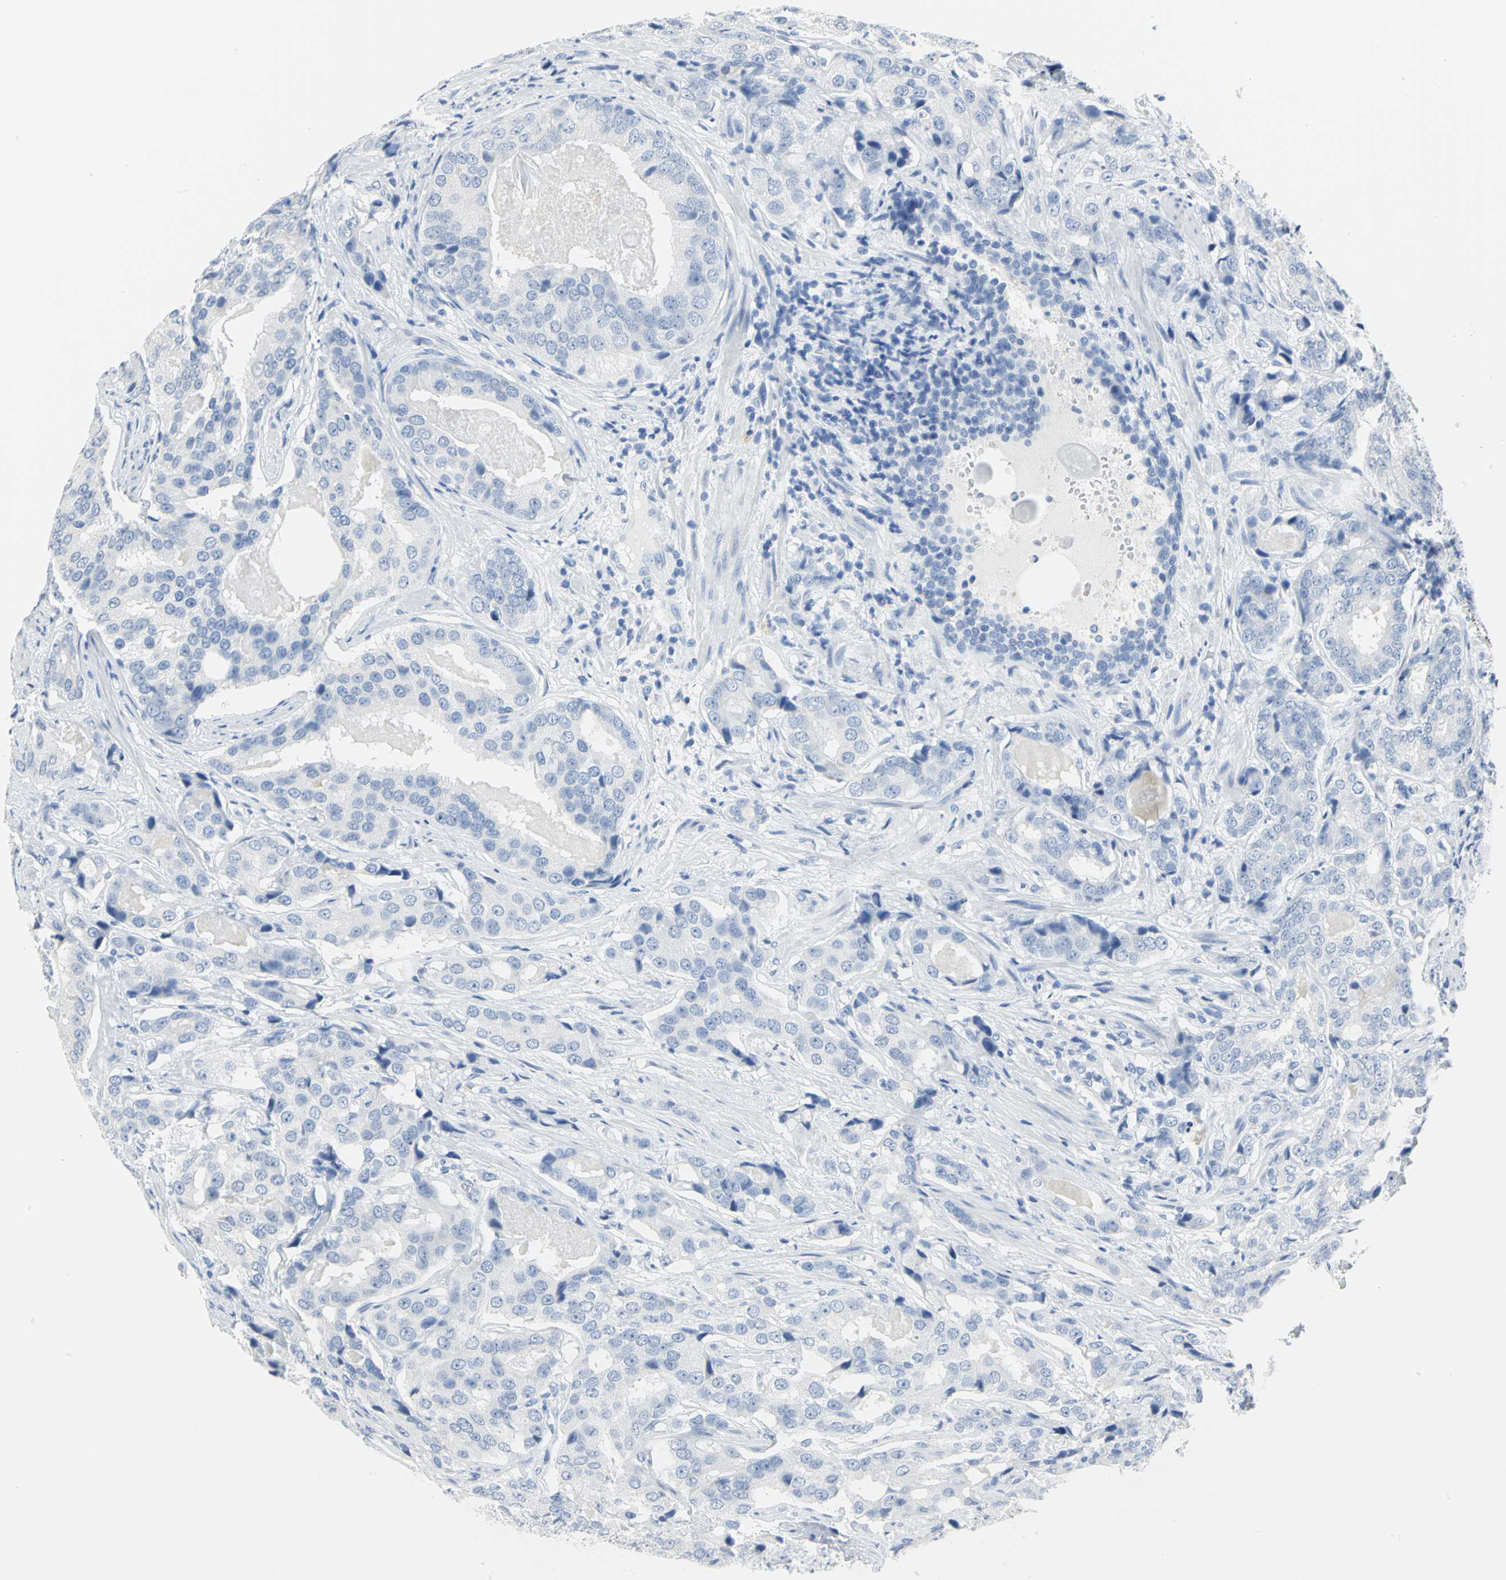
{"staining": {"intensity": "negative", "quantity": "none", "location": "none"}, "tissue": "prostate cancer", "cell_type": "Tumor cells", "image_type": "cancer", "snomed": [{"axis": "morphology", "description": "Adenocarcinoma, High grade"}, {"axis": "topography", "description": "Prostate"}], "caption": "A photomicrograph of prostate cancer stained for a protein reveals no brown staining in tumor cells.", "gene": "CA3", "patient": {"sex": "male", "age": 58}}